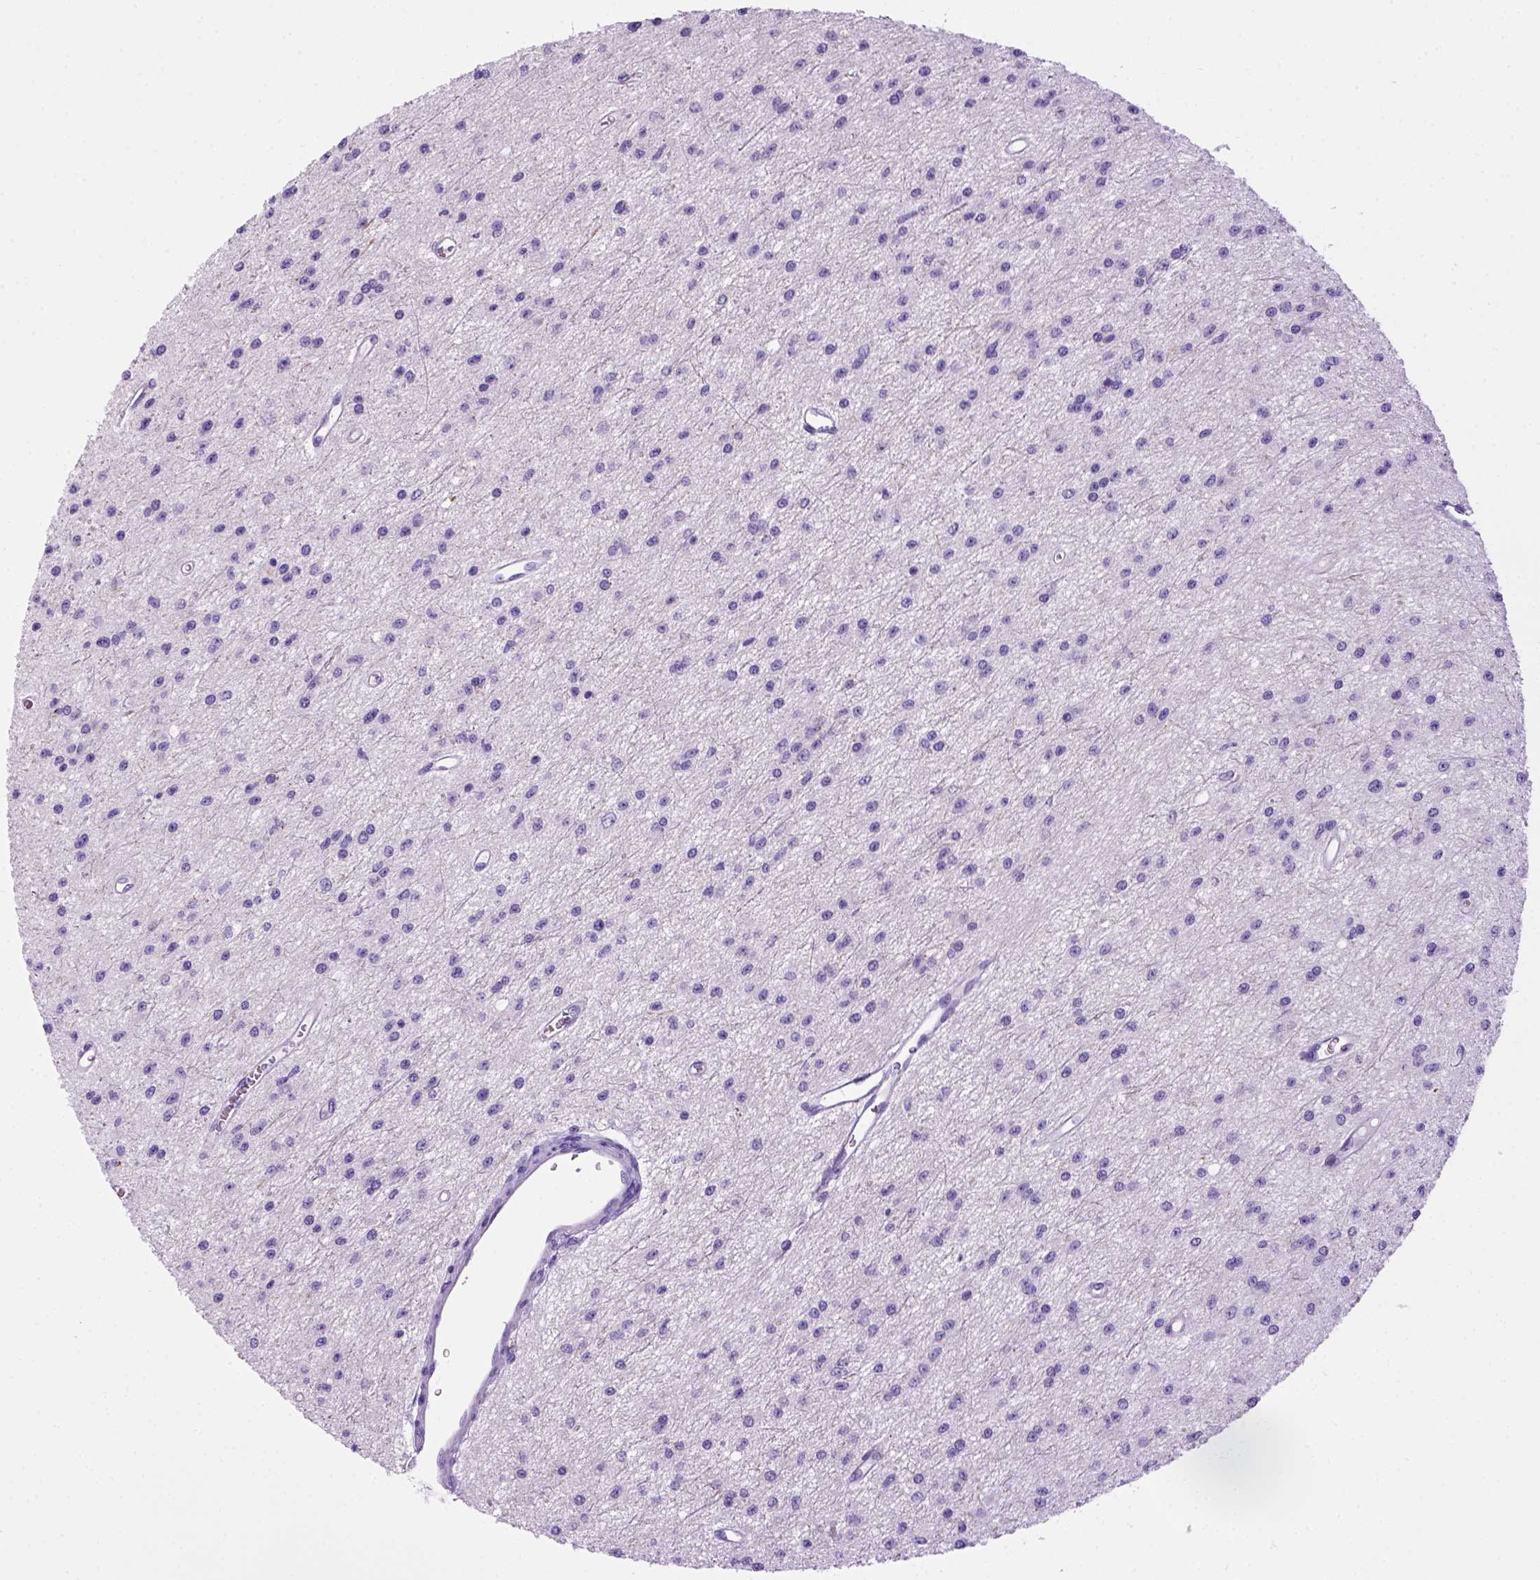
{"staining": {"intensity": "negative", "quantity": "none", "location": "none"}, "tissue": "glioma", "cell_type": "Tumor cells", "image_type": "cancer", "snomed": [{"axis": "morphology", "description": "Glioma, malignant, Low grade"}, {"axis": "topography", "description": "Brain"}], "caption": "Tumor cells are negative for protein expression in human glioma.", "gene": "SGCG", "patient": {"sex": "female", "age": 45}}